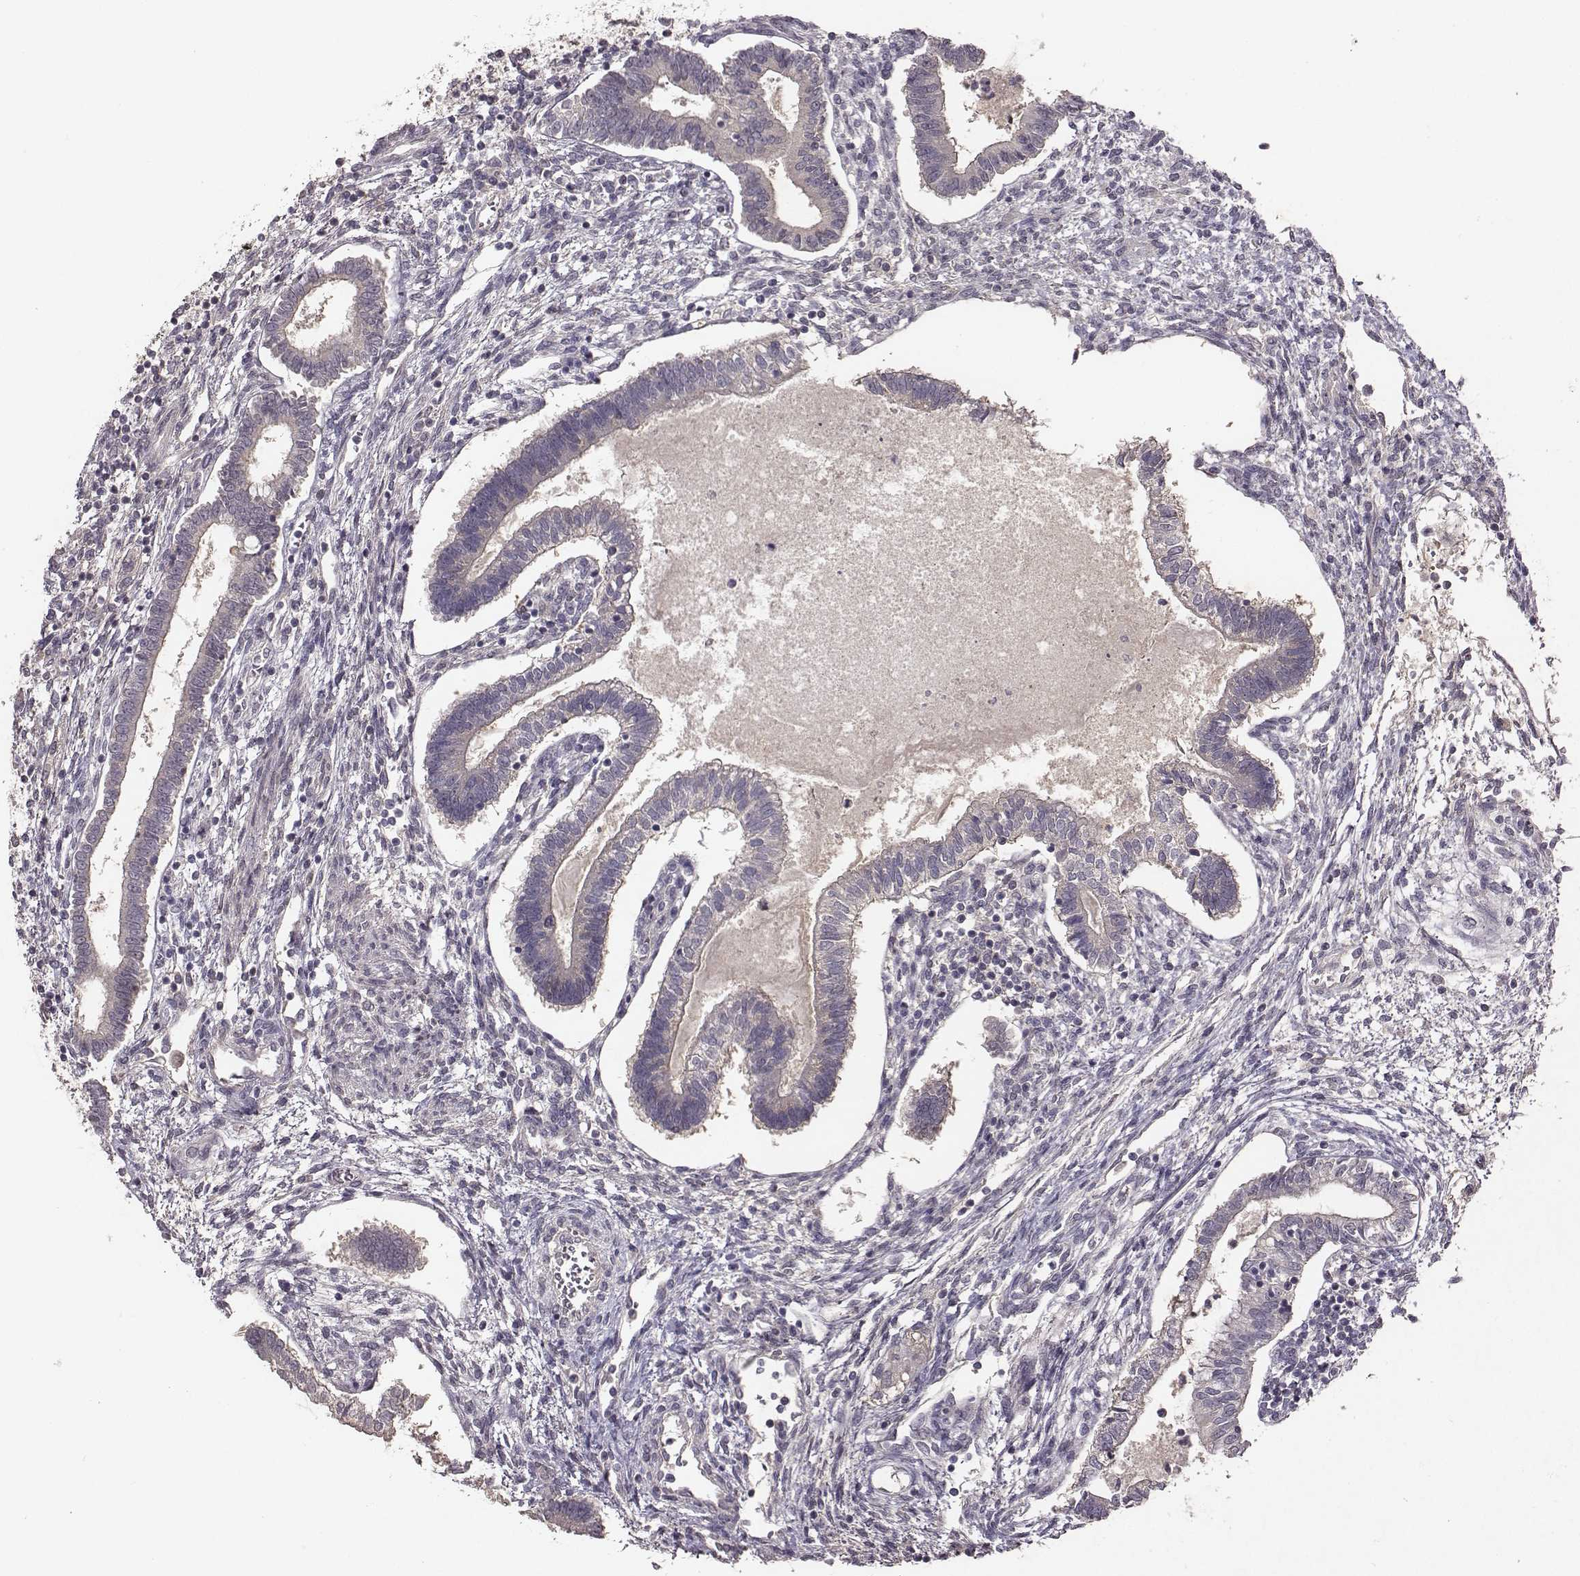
{"staining": {"intensity": "negative", "quantity": "none", "location": "none"}, "tissue": "testis cancer", "cell_type": "Tumor cells", "image_type": "cancer", "snomed": [{"axis": "morphology", "description": "Carcinoma, Embryonal, NOS"}, {"axis": "topography", "description": "Testis"}], "caption": "Tumor cells show no significant staining in testis cancer (embryonal carcinoma).", "gene": "SLC22A6", "patient": {"sex": "male", "age": 37}}